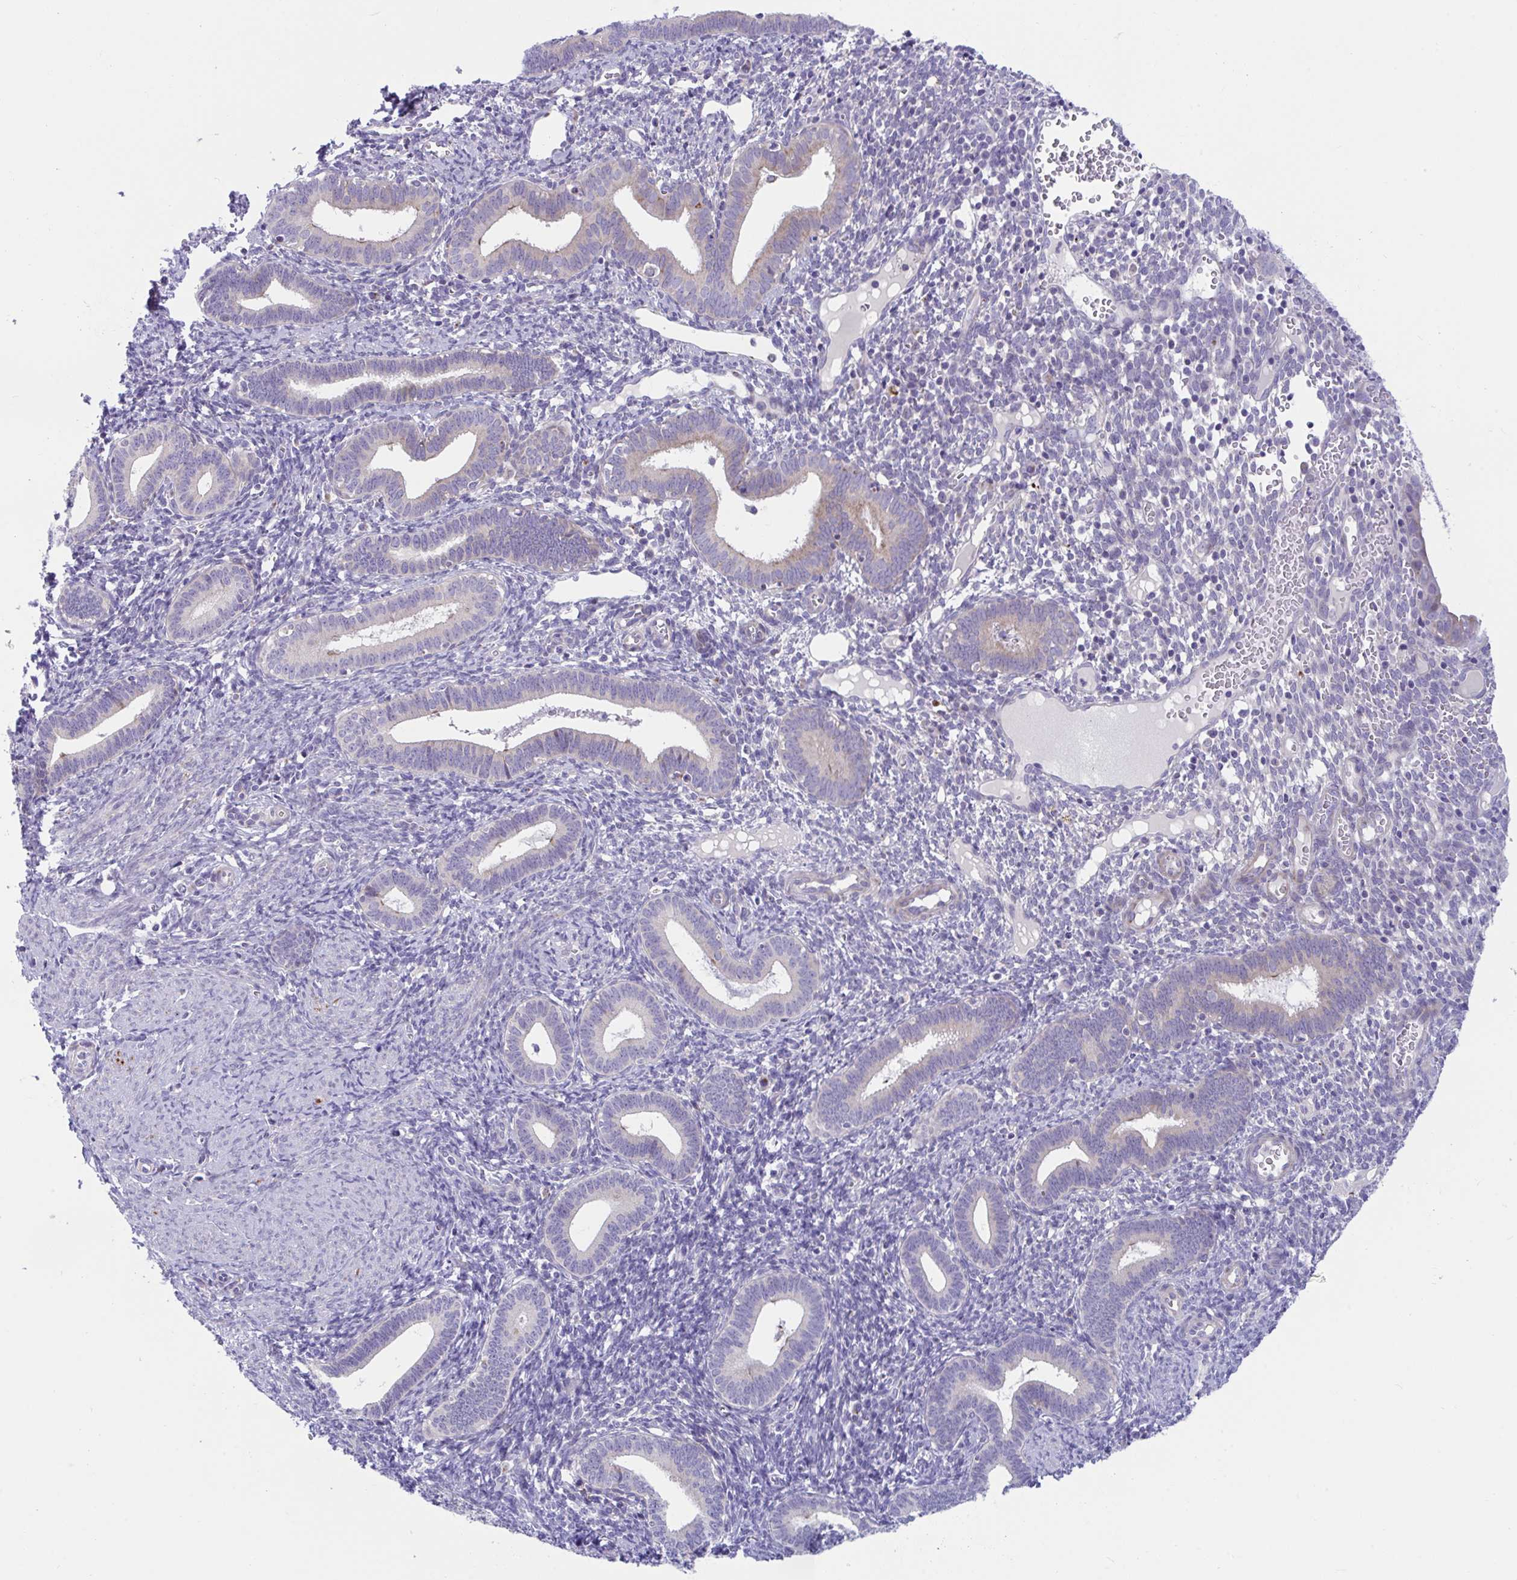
{"staining": {"intensity": "negative", "quantity": "none", "location": "none"}, "tissue": "endometrium", "cell_type": "Cells in endometrial stroma", "image_type": "normal", "snomed": [{"axis": "morphology", "description": "Normal tissue, NOS"}, {"axis": "topography", "description": "Endometrium"}], "caption": "This is a photomicrograph of immunohistochemistry (IHC) staining of unremarkable endometrium, which shows no positivity in cells in endometrial stroma.", "gene": "DTX3", "patient": {"sex": "female", "age": 41}}